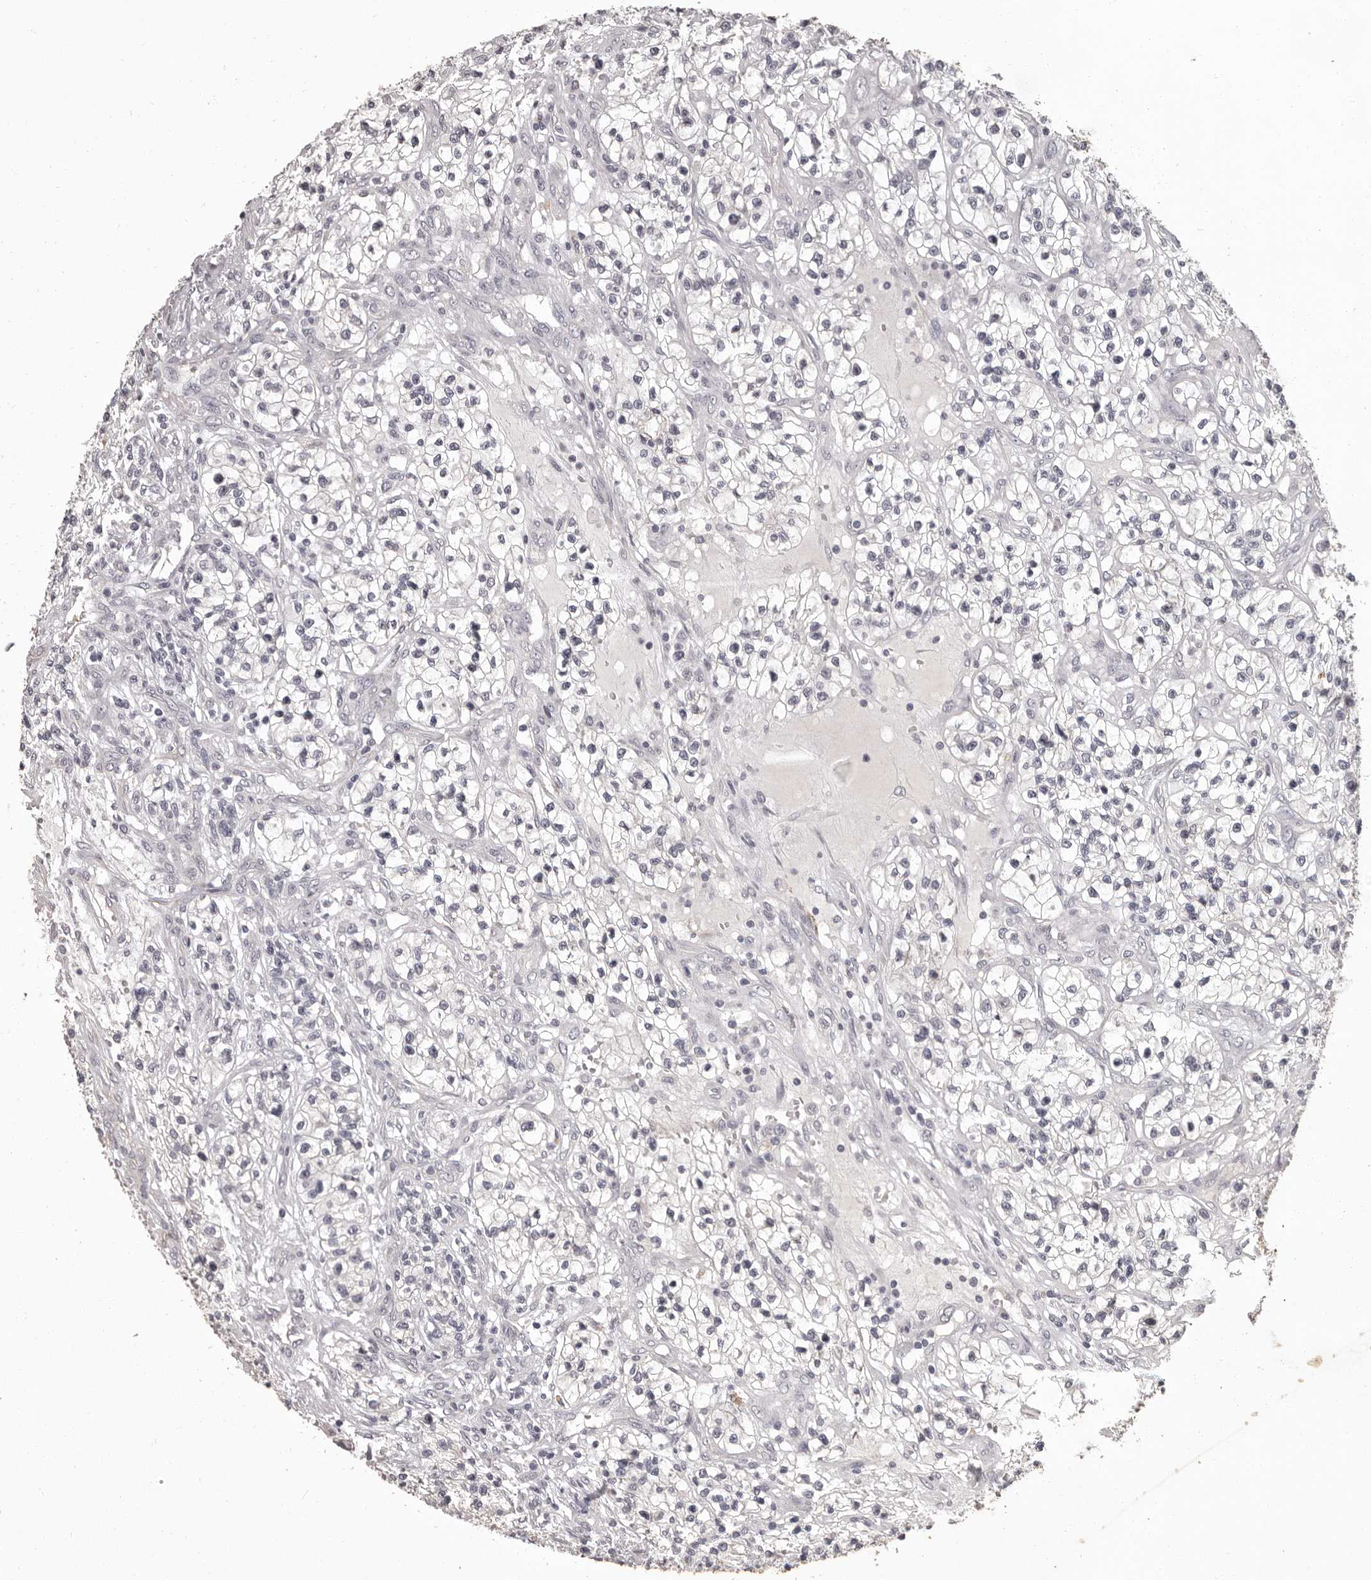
{"staining": {"intensity": "weak", "quantity": "<25%", "location": "cytoplasmic/membranous"}, "tissue": "renal cancer", "cell_type": "Tumor cells", "image_type": "cancer", "snomed": [{"axis": "morphology", "description": "Adenocarcinoma, NOS"}, {"axis": "topography", "description": "Kidney"}], "caption": "Immunohistochemistry (IHC) histopathology image of neoplastic tissue: human renal cancer (adenocarcinoma) stained with DAB shows no significant protein staining in tumor cells.", "gene": "GPR78", "patient": {"sex": "female", "age": 57}}